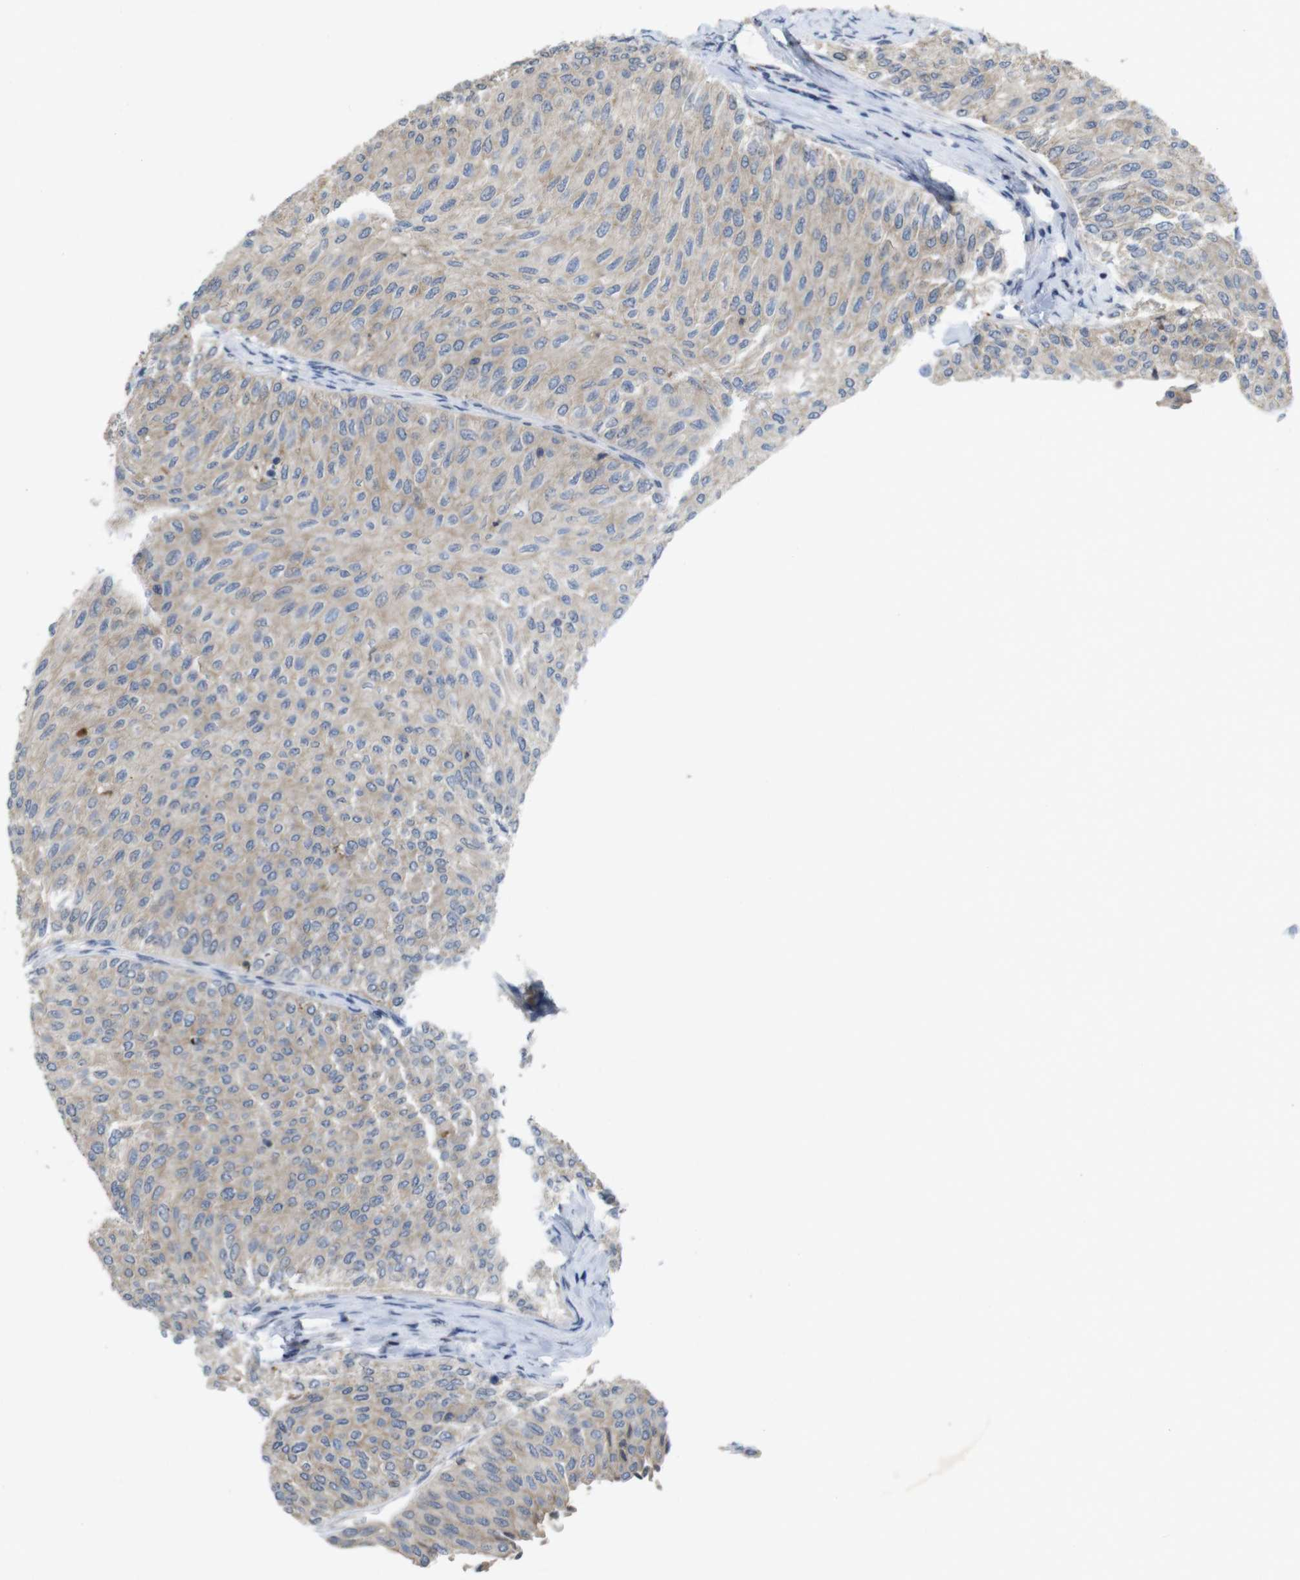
{"staining": {"intensity": "weak", "quantity": ">75%", "location": "cytoplasmic/membranous"}, "tissue": "urothelial cancer", "cell_type": "Tumor cells", "image_type": "cancer", "snomed": [{"axis": "morphology", "description": "Urothelial carcinoma, Low grade"}, {"axis": "topography", "description": "Urinary bladder"}], "caption": "Low-grade urothelial carcinoma tissue shows weak cytoplasmic/membranous positivity in about >75% of tumor cells, visualized by immunohistochemistry.", "gene": "TSPAN14", "patient": {"sex": "male", "age": 78}}